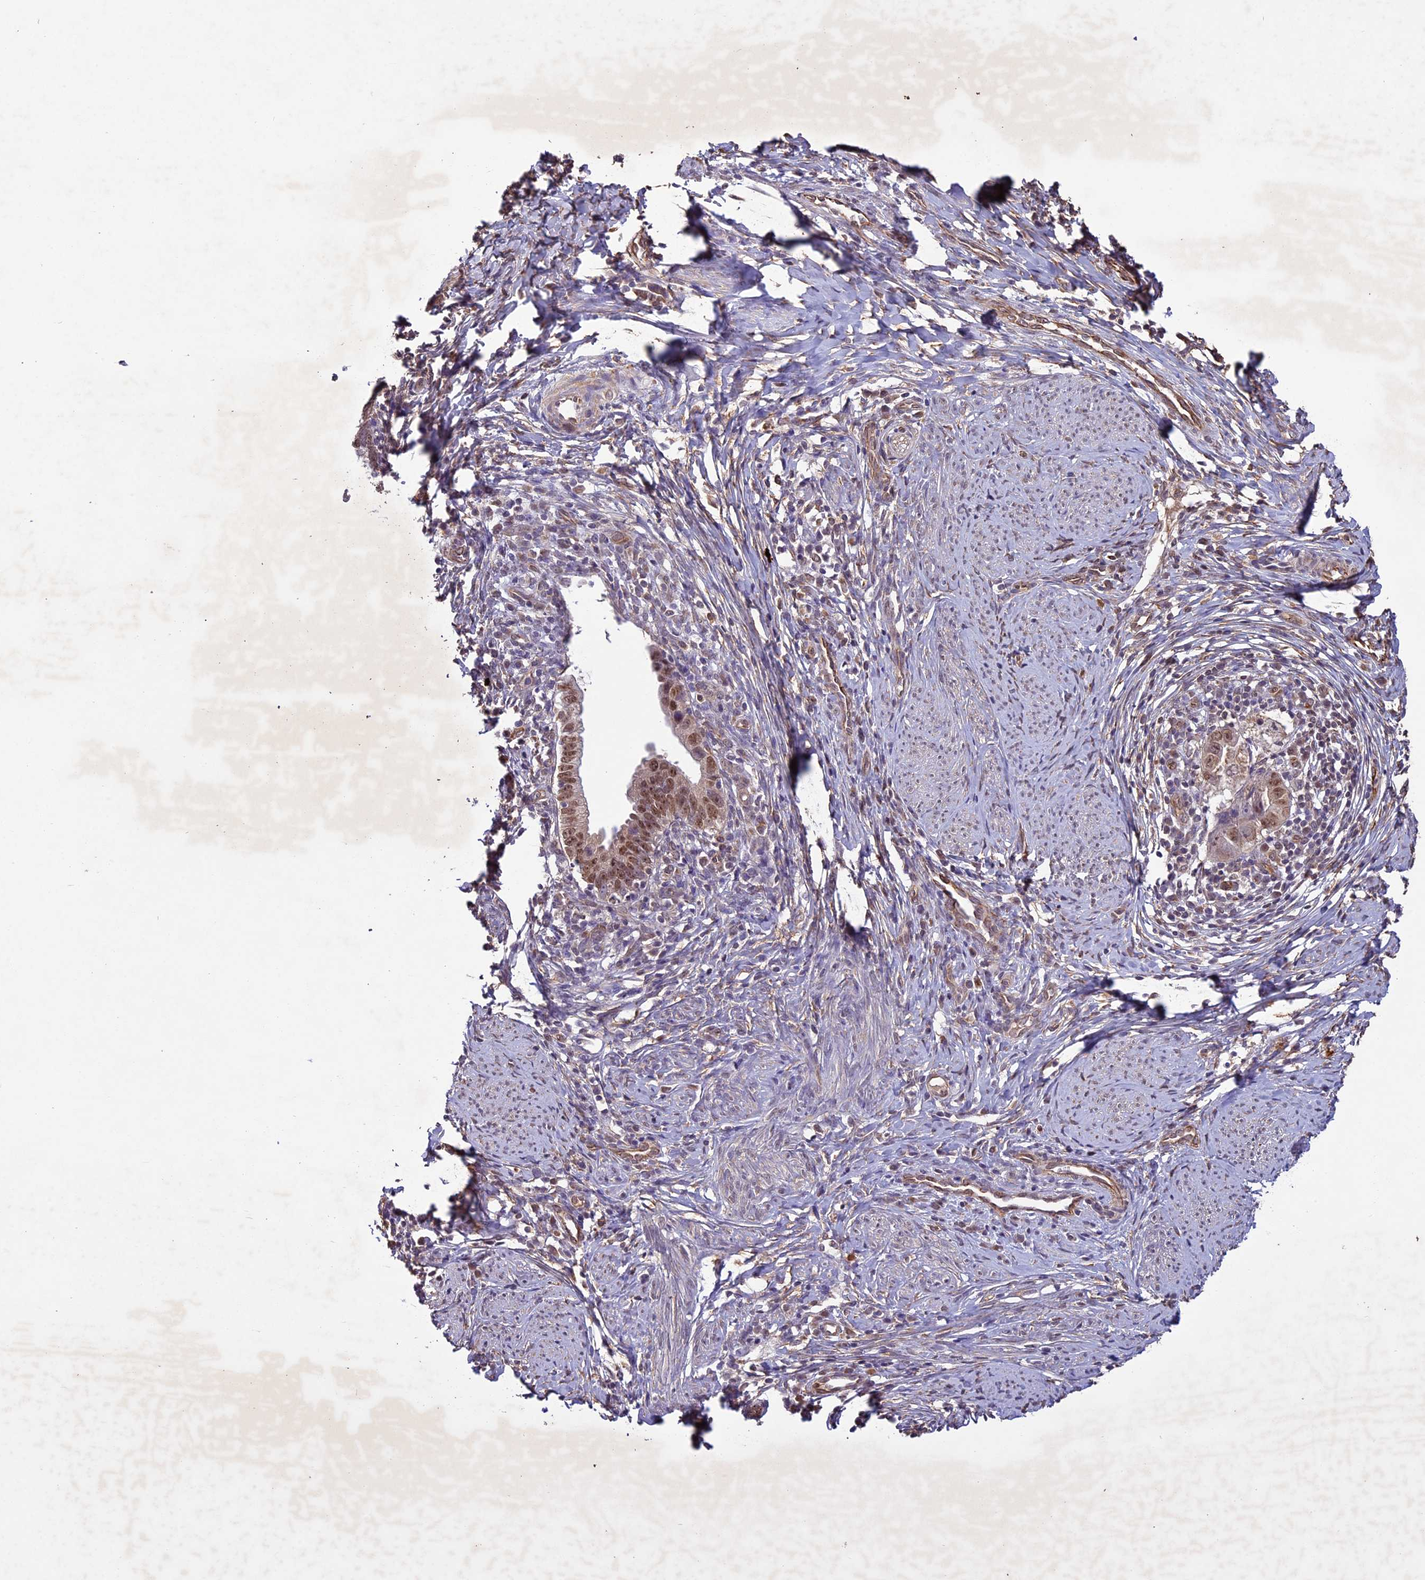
{"staining": {"intensity": "moderate", "quantity": ">75%", "location": "nuclear"}, "tissue": "cervical cancer", "cell_type": "Tumor cells", "image_type": "cancer", "snomed": [{"axis": "morphology", "description": "Adenocarcinoma, NOS"}, {"axis": "topography", "description": "Cervix"}], "caption": "Moderate nuclear protein expression is present in approximately >75% of tumor cells in adenocarcinoma (cervical).", "gene": "C3orf70", "patient": {"sex": "female", "age": 36}}